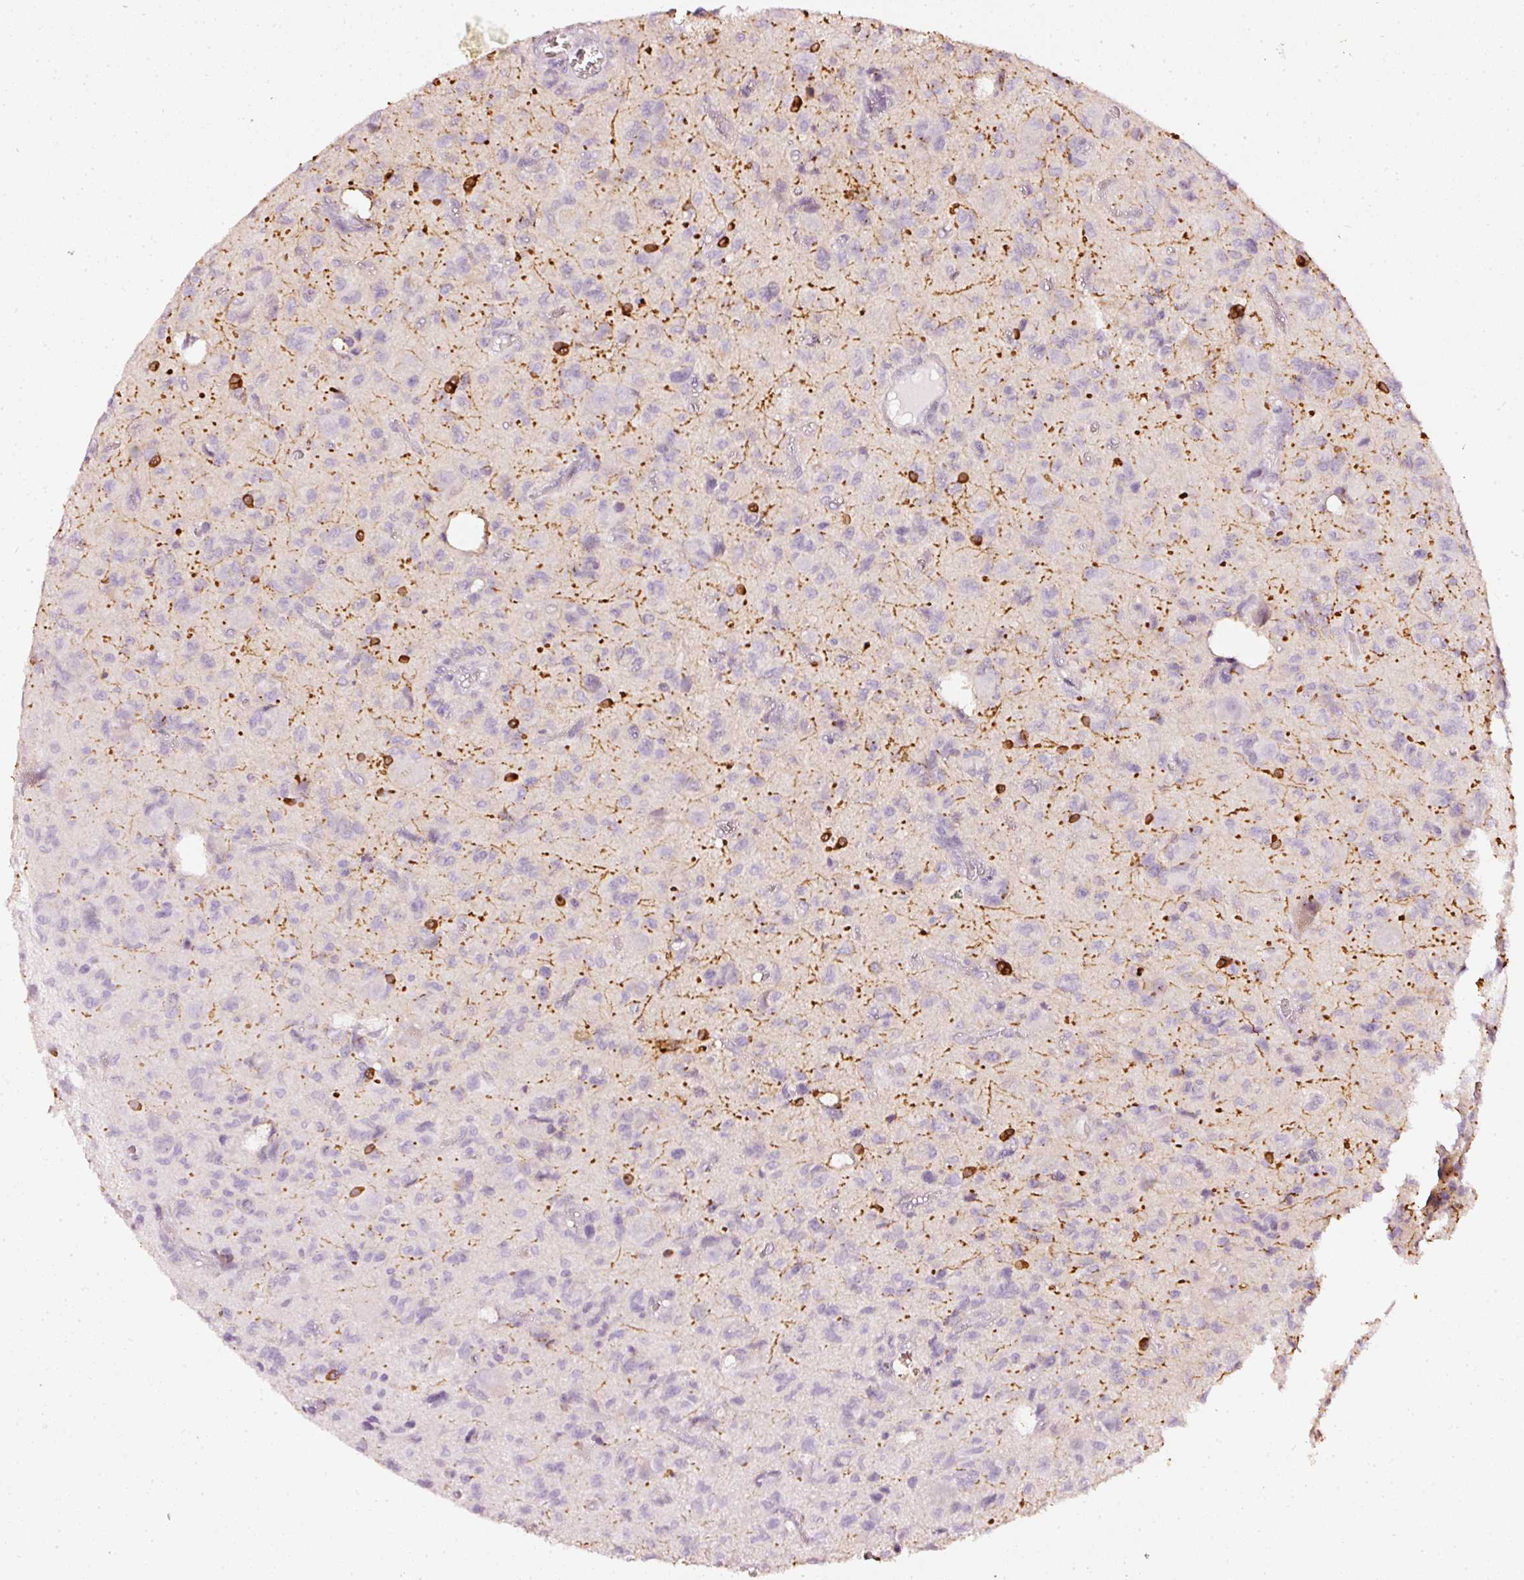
{"staining": {"intensity": "negative", "quantity": "none", "location": "none"}, "tissue": "glioma", "cell_type": "Tumor cells", "image_type": "cancer", "snomed": [{"axis": "morphology", "description": "Glioma, malignant, High grade"}, {"axis": "topography", "description": "Brain"}], "caption": "IHC photomicrograph of malignant high-grade glioma stained for a protein (brown), which displays no expression in tumor cells.", "gene": "CNP", "patient": {"sex": "male", "age": 76}}